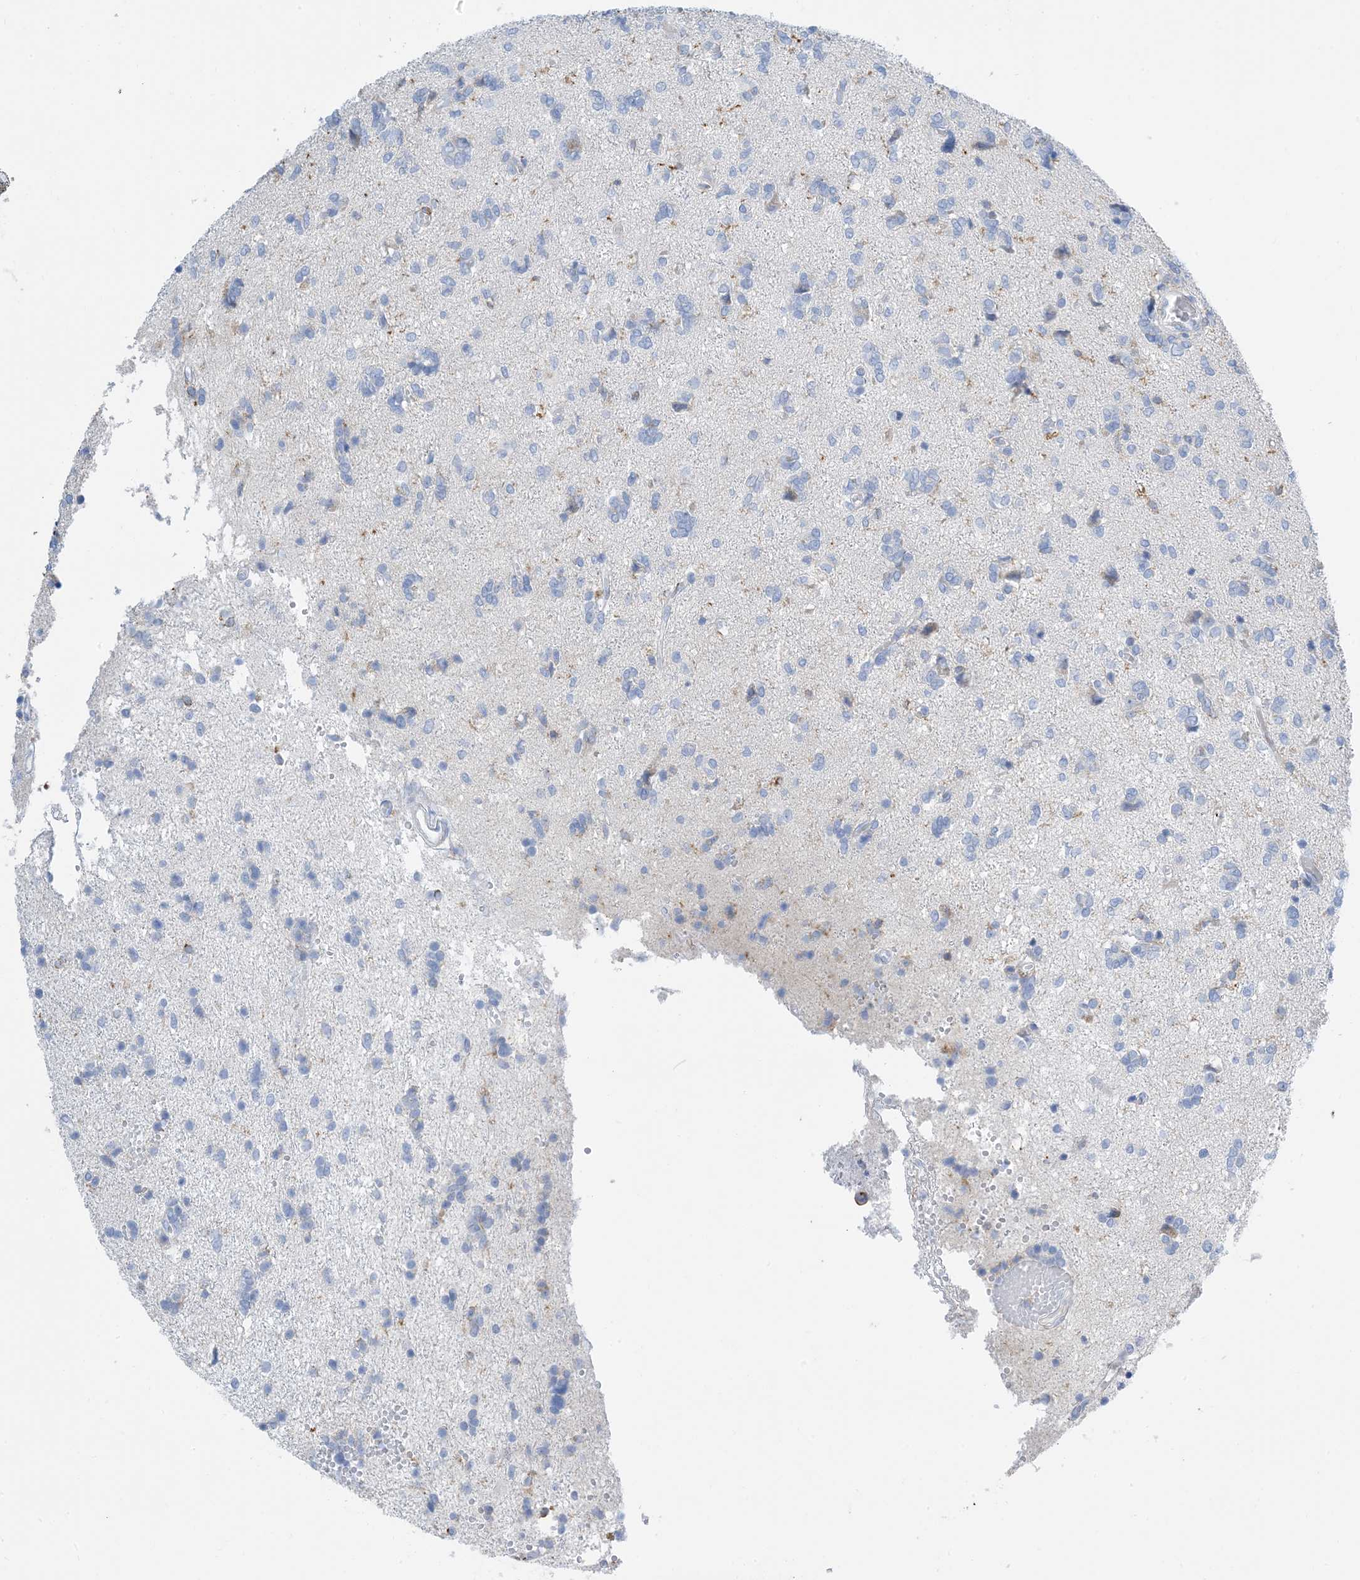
{"staining": {"intensity": "negative", "quantity": "none", "location": "none"}, "tissue": "glioma", "cell_type": "Tumor cells", "image_type": "cancer", "snomed": [{"axis": "morphology", "description": "Glioma, malignant, High grade"}, {"axis": "topography", "description": "Brain"}], "caption": "This is an IHC image of human glioma. There is no staining in tumor cells.", "gene": "DPH3", "patient": {"sex": "female", "age": 59}}